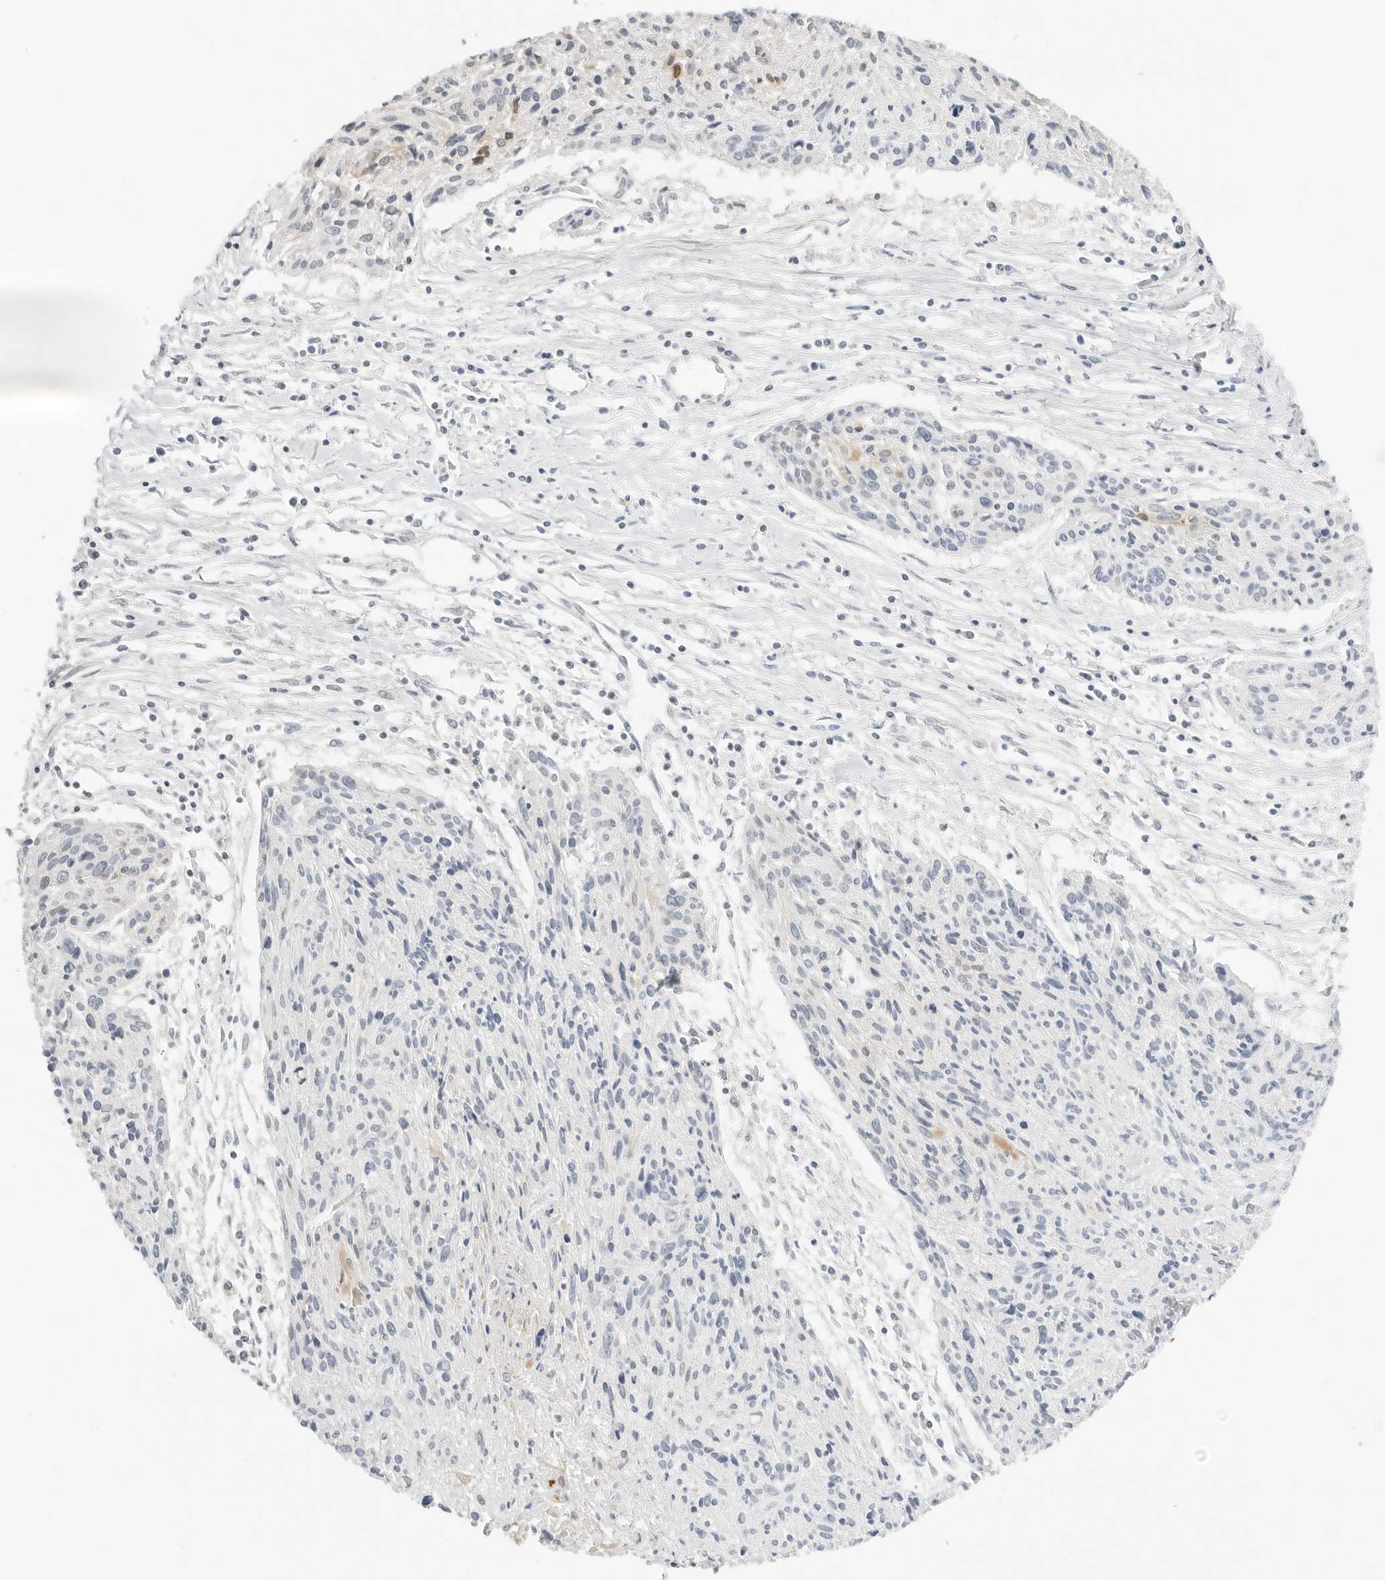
{"staining": {"intensity": "negative", "quantity": "none", "location": "none"}, "tissue": "cervical cancer", "cell_type": "Tumor cells", "image_type": "cancer", "snomed": [{"axis": "morphology", "description": "Squamous cell carcinoma, NOS"}, {"axis": "topography", "description": "Cervix"}], "caption": "Immunohistochemistry photomicrograph of neoplastic tissue: human cervical cancer stained with DAB reveals no significant protein positivity in tumor cells.", "gene": "OSCP1", "patient": {"sex": "female", "age": 51}}